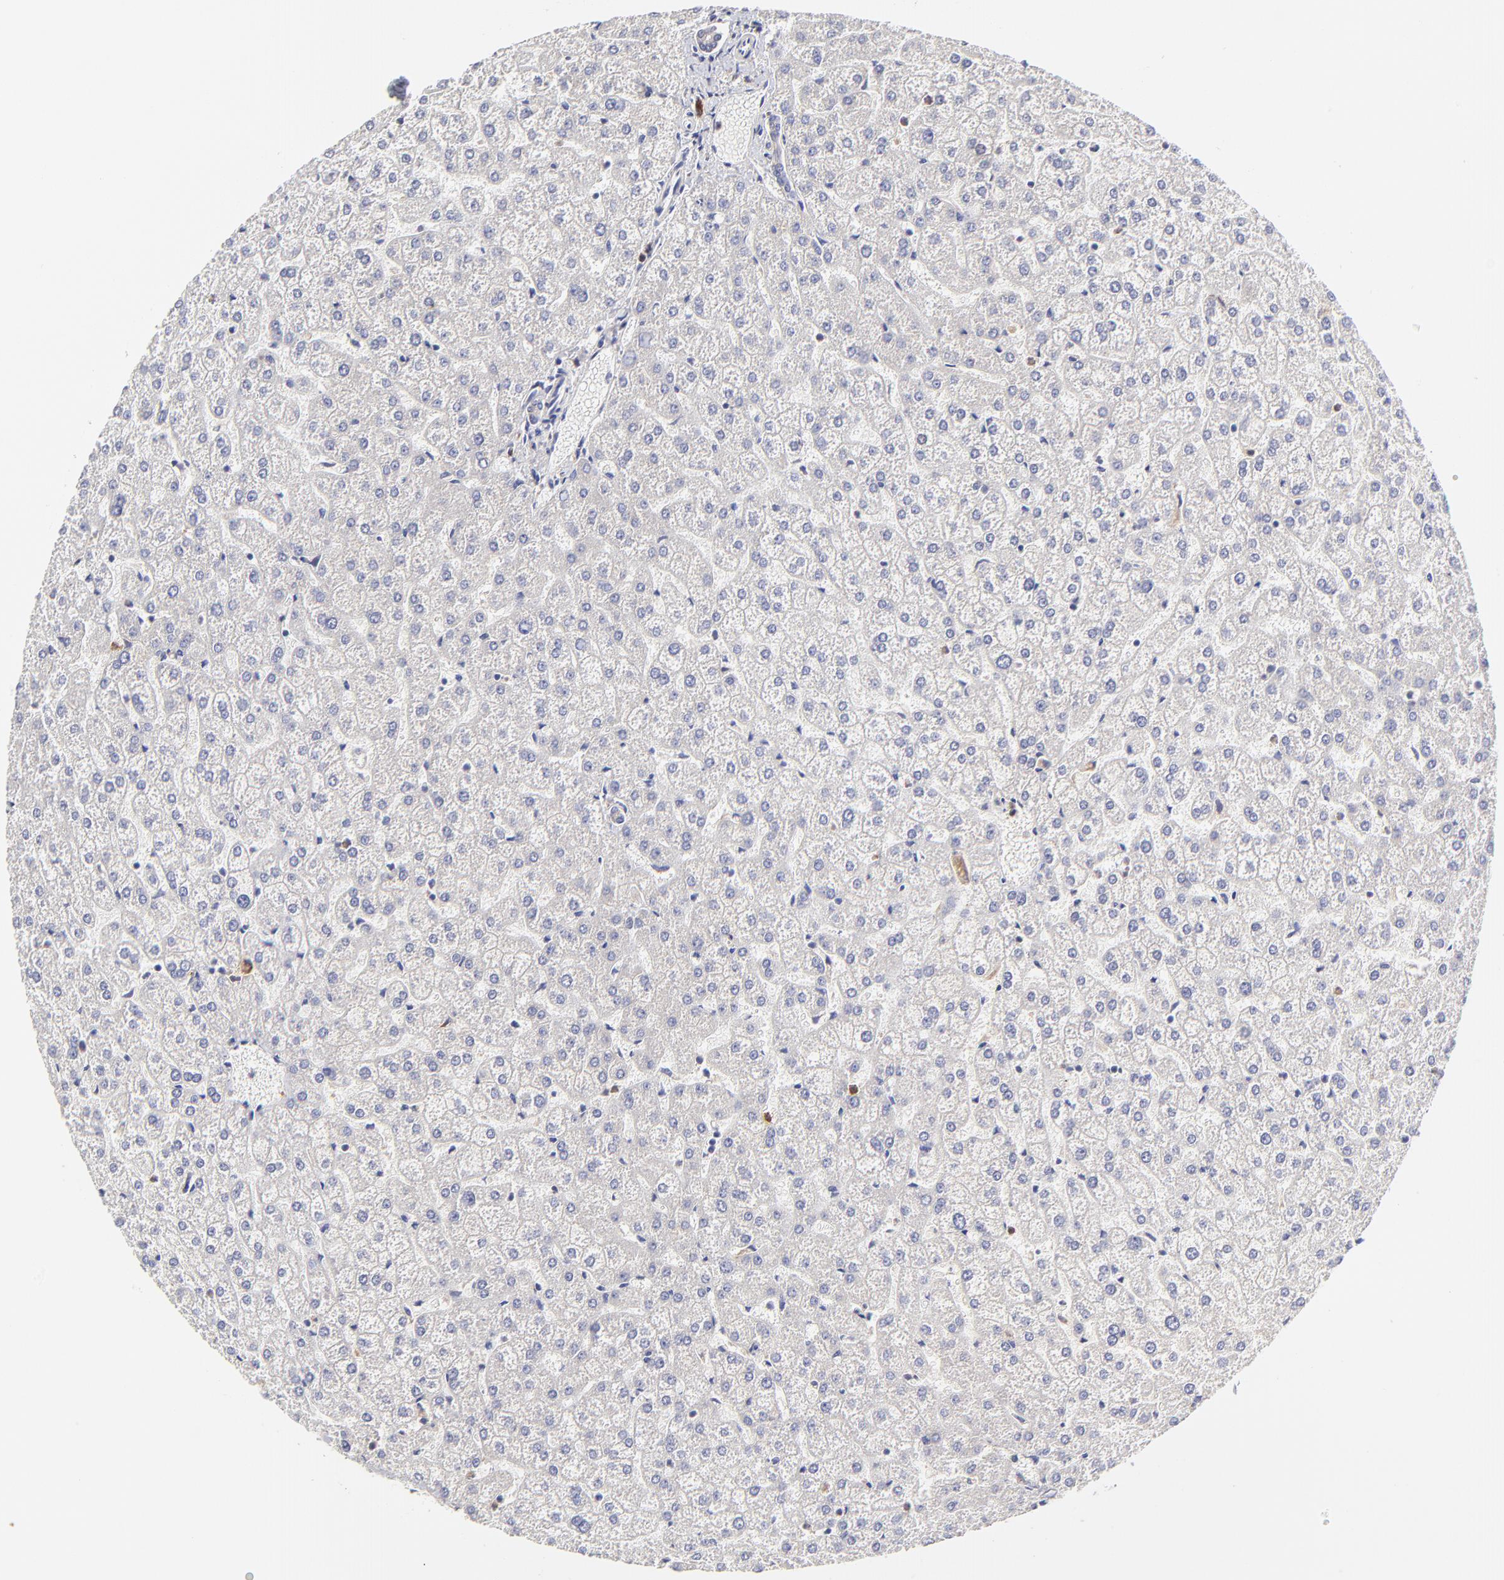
{"staining": {"intensity": "negative", "quantity": "none", "location": "none"}, "tissue": "liver", "cell_type": "Cholangiocytes", "image_type": "normal", "snomed": [{"axis": "morphology", "description": "Normal tissue, NOS"}, {"axis": "topography", "description": "Liver"}], "caption": "Histopathology image shows no protein expression in cholangiocytes of benign liver.", "gene": "GCSAM", "patient": {"sex": "female", "age": 32}}